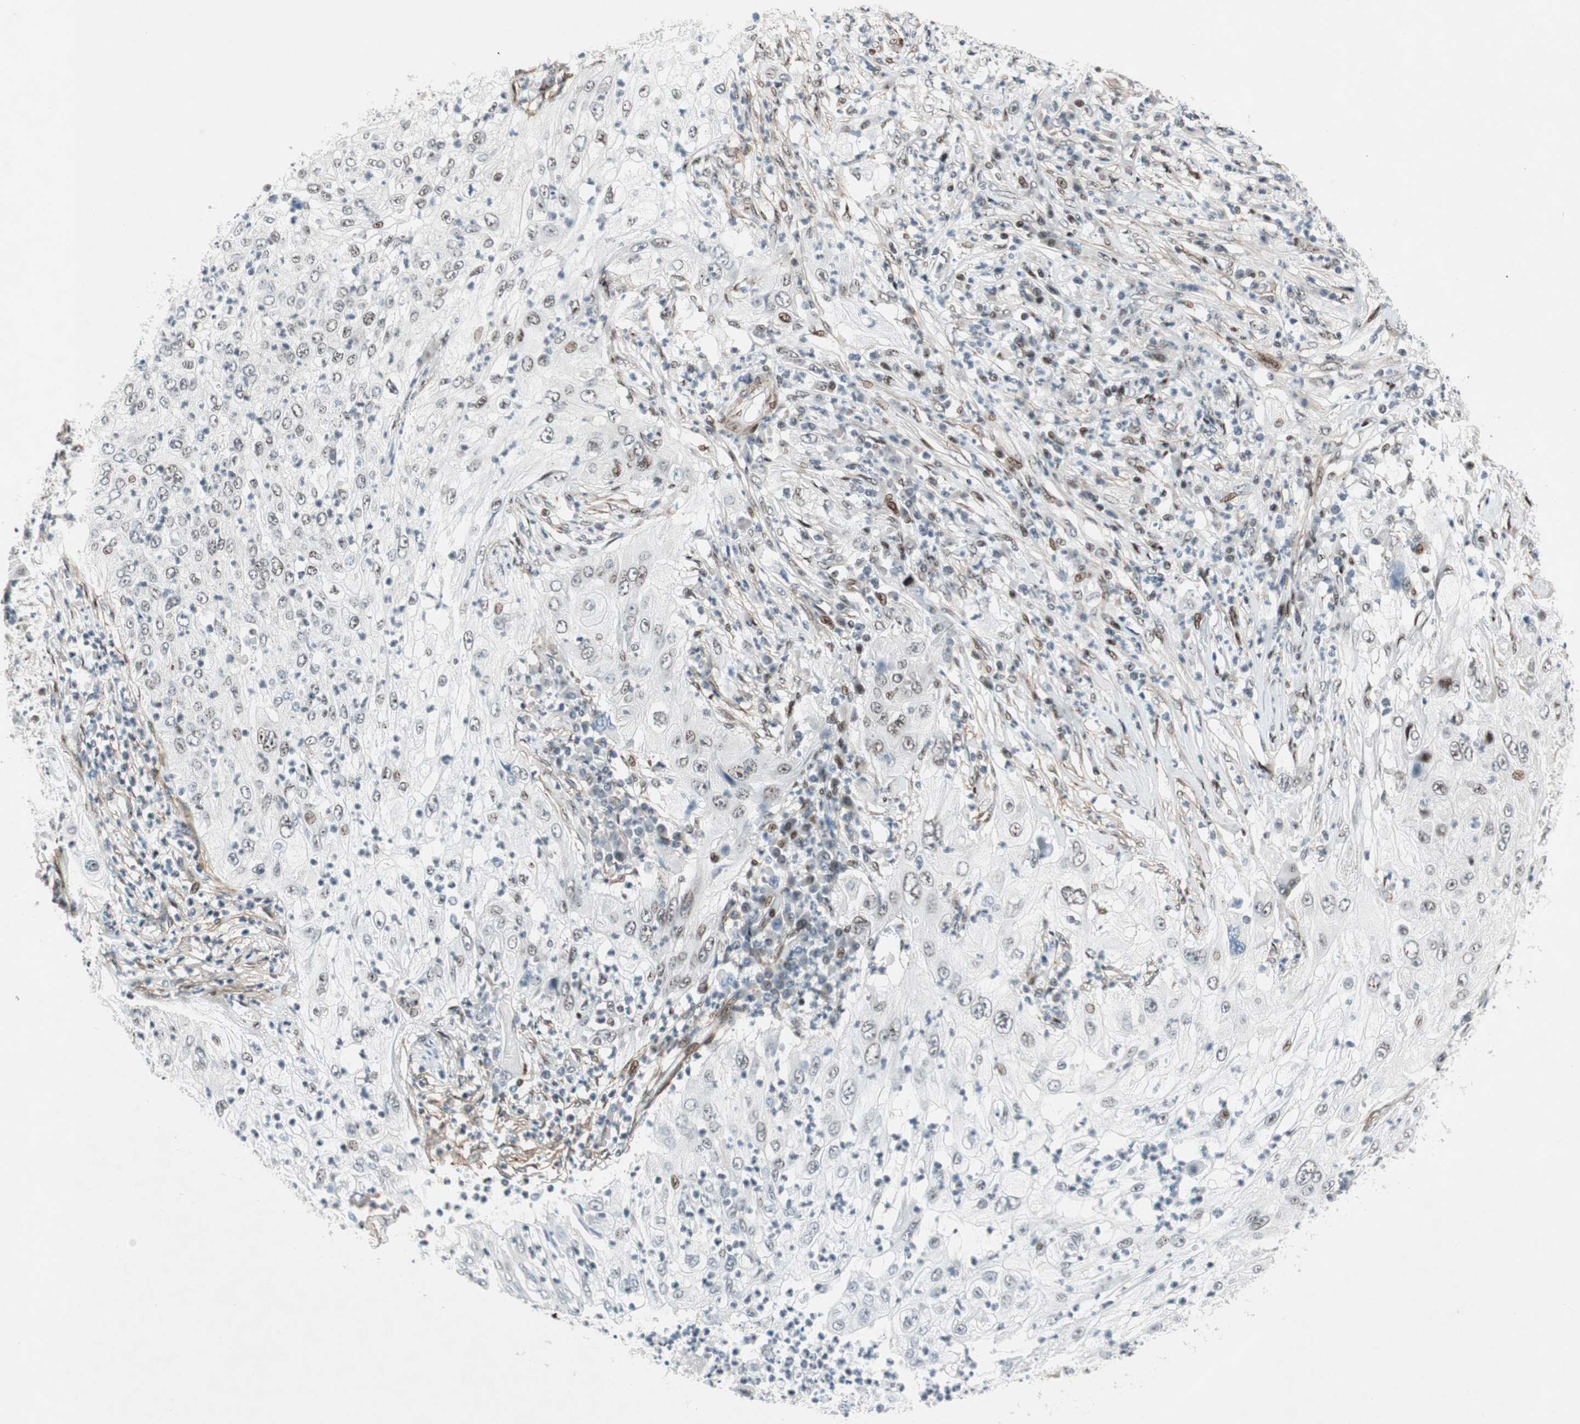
{"staining": {"intensity": "weak", "quantity": "<25%", "location": "nuclear"}, "tissue": "lung cancer", "cell_type": "Tumor cells", "image_type": "cancer", "snomed": [{"axis": "morphology", "description": "Inflammation, NOS"}, {"axis": "morphology", "description": "Squamous cell carcinoma, NOS"}, {"axis": "topography", "description": "Lymph node"}, {"axis": "topography", "description": "Soft tissue"}, {"axis": "topography", "description": "Lung"}], "caption": "A histopathology image of lung cancer stained for a protein shows no brown staining in tumor cells.", "gene": "FBXO44", "patient": {"sex": "male", "age": 66}}